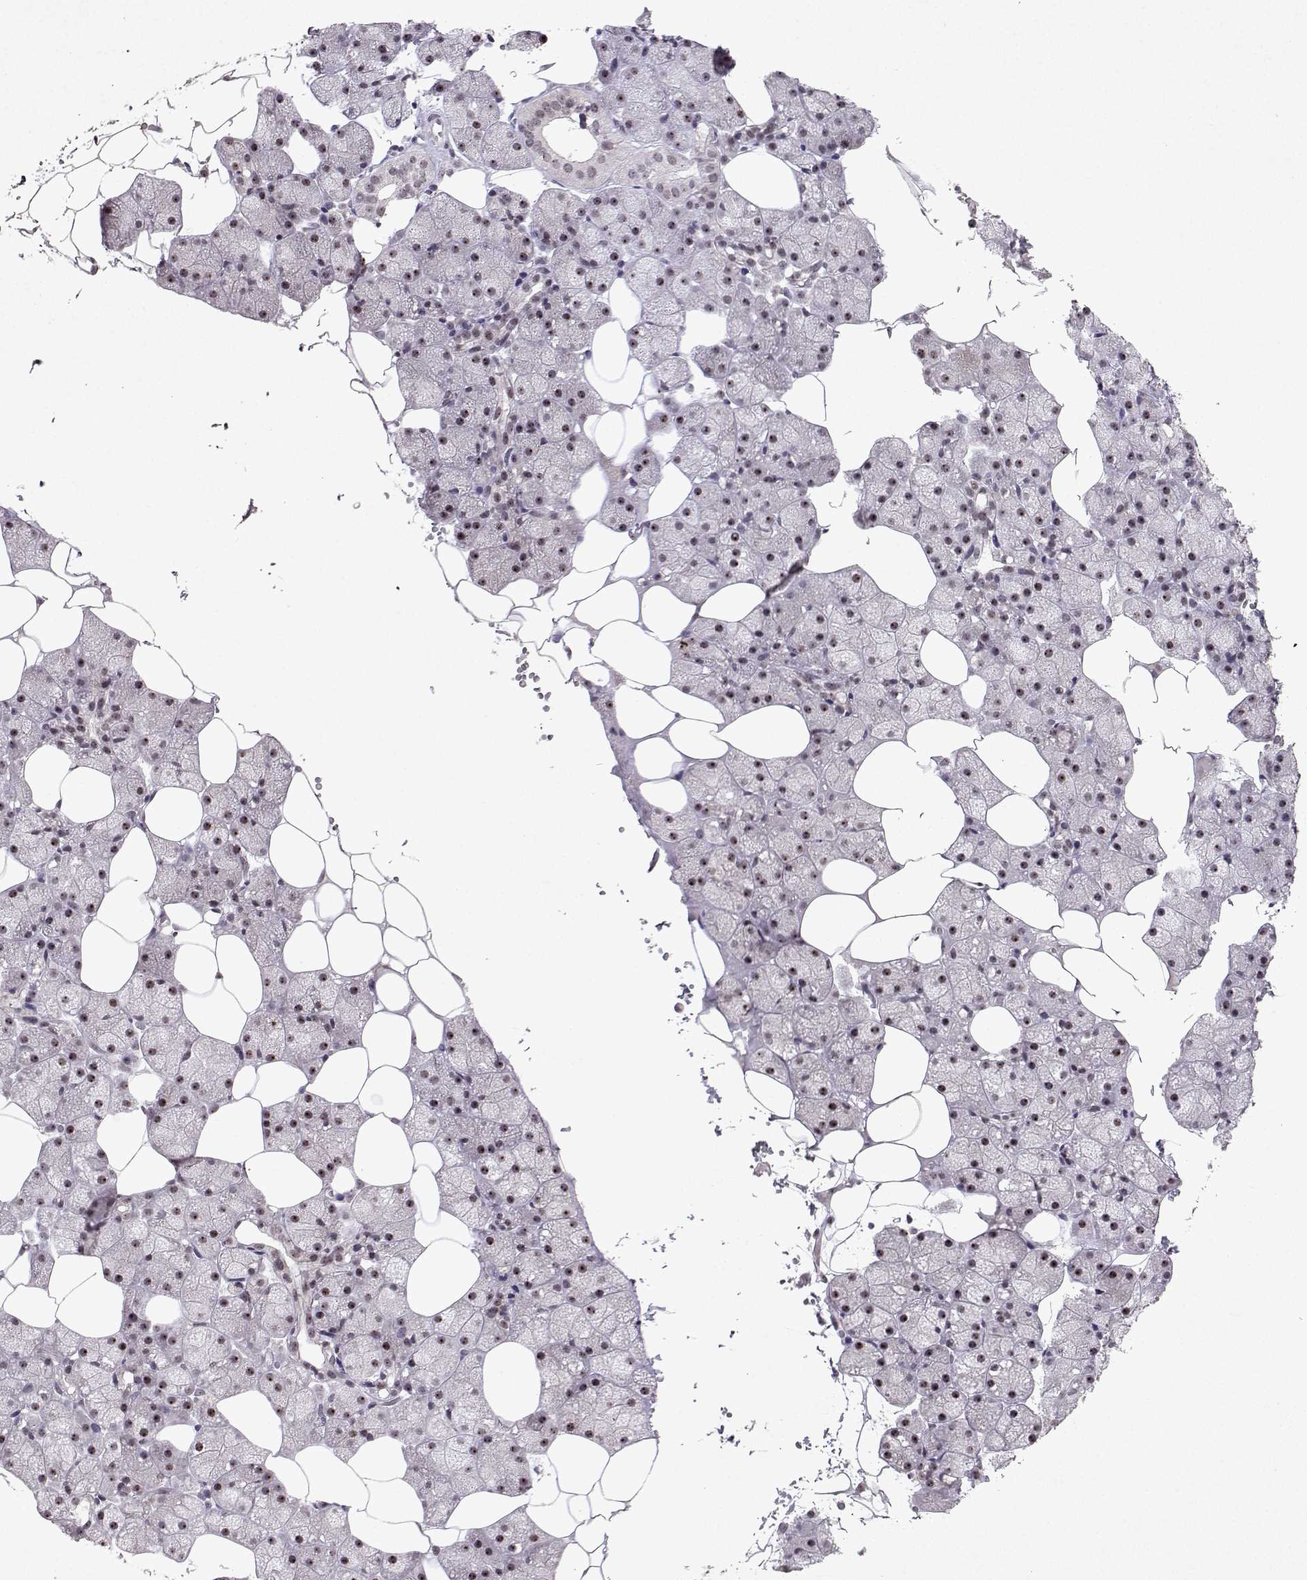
{"staining": {"intensity": "weak", "quantity": "25%-75%", "location": "nuclear"}, "tissue": "salivary gland", "cell_type": "Glandular cells", "image_type": "normal", "snomed": [{"axis": "morphology", "description": "Normal tissue, NOS"}, {"axis": "topography", "description": "Salivary gland"}], "caption": "High-power microscopy captured an IHC micrograph of unremarkable salivary gland, revealing weak nuclear positivity in approximately 25%-75% of glandular cells.", "gene": "DDX56", "patient": {"sex": "male", "age": 38}}